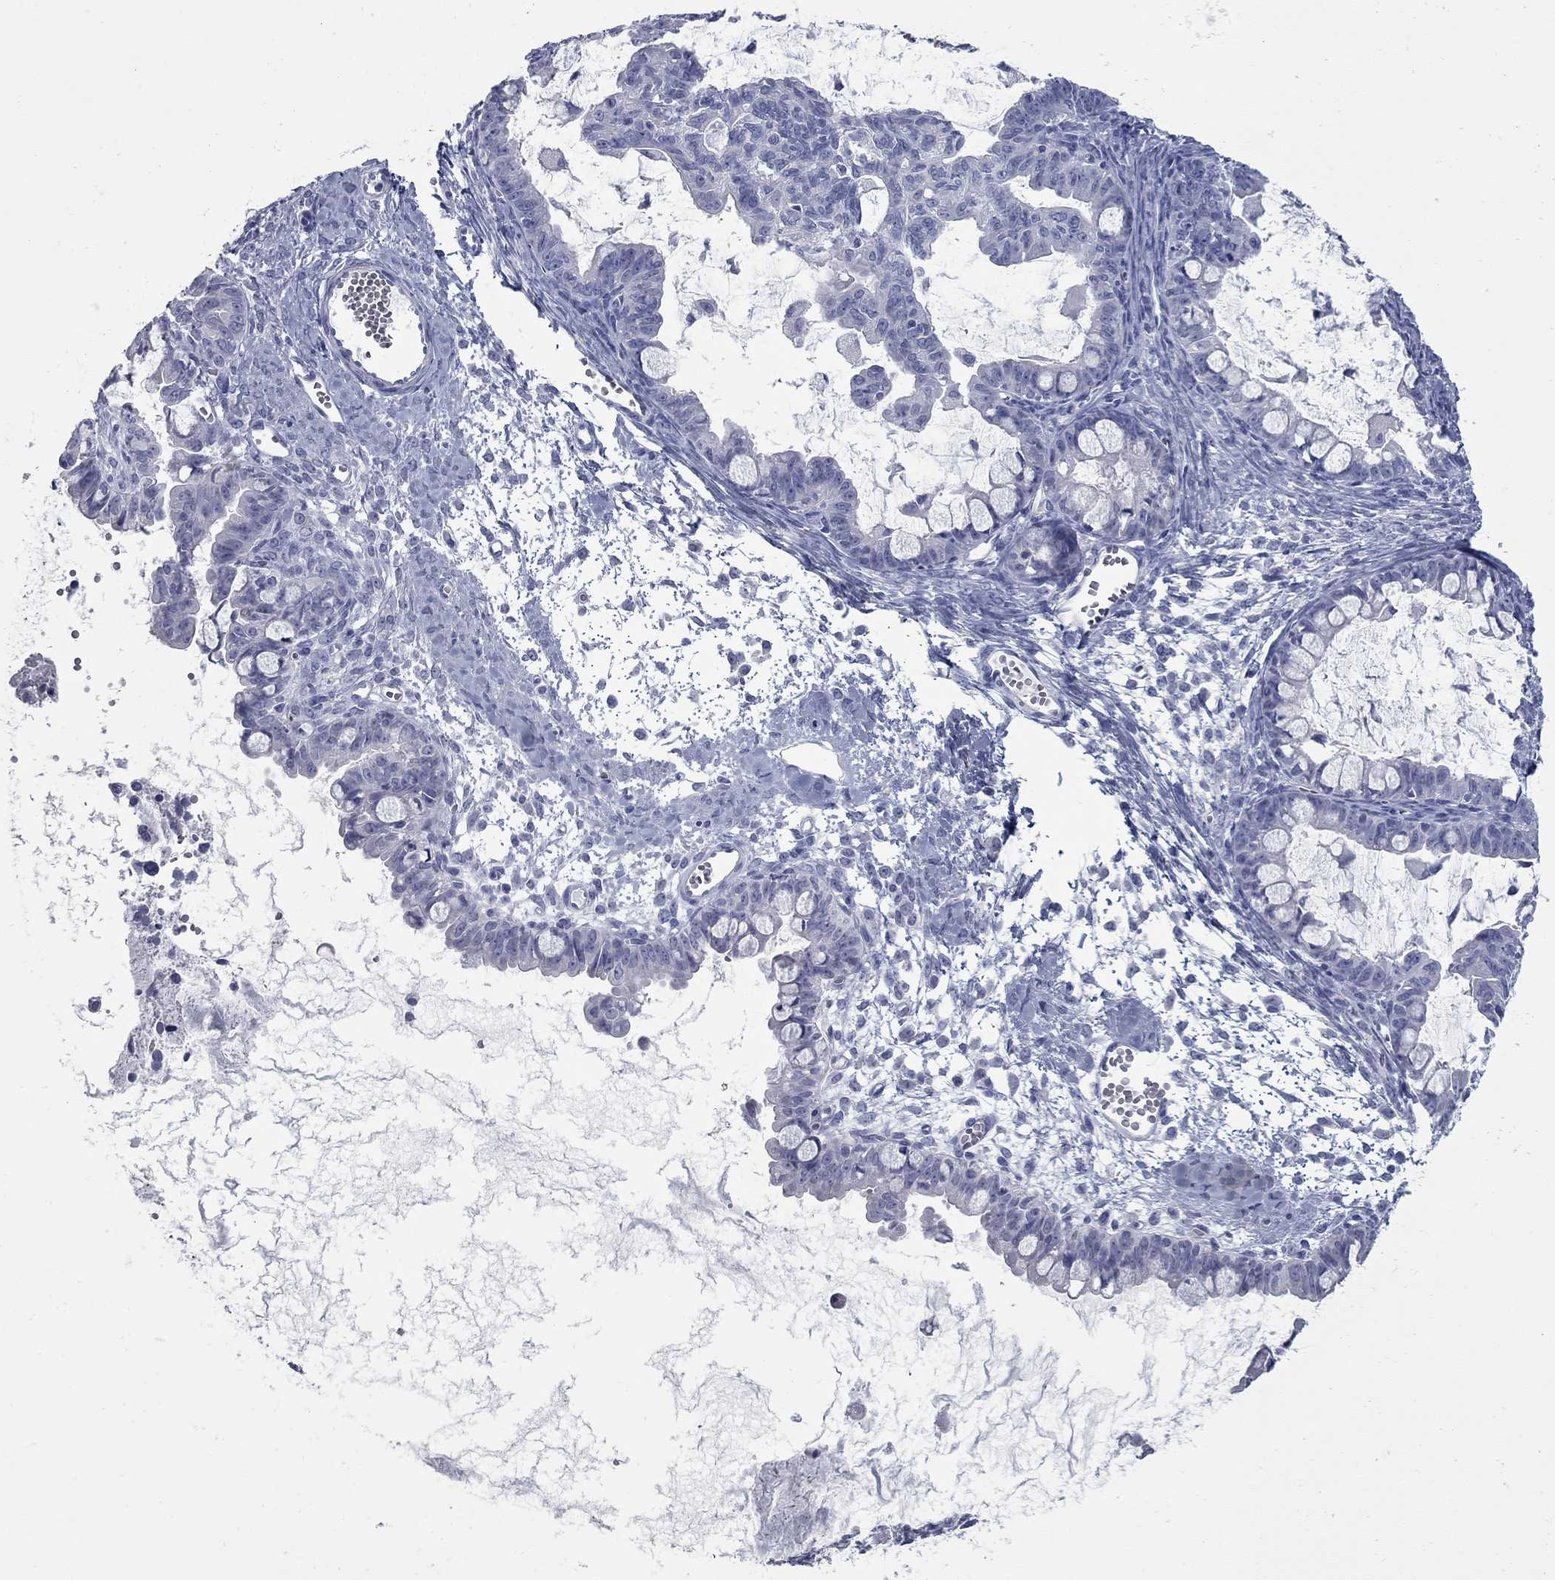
{"staining": {"intensity": "negative", "quantity": "none", "location": "none"}, "tissue": "ovarian cancer", "cell_type": "Tumor cells", "image_type": "cancer", "snomed": [{"axis": "morphology", "description": "Cystadenocarcinoma, mucinous, NOS"}, {"axis": "topography", "description": "Ovary"}], "caption": "IHC micrograph of neoplastic tissue: human mucinous cystadenocarcinoma (ovarian) stained with DAB demonstrates no significant protein expression in tumor cells.", "gene": "KIRREL2", "patient": {"sex": "female", "age": 63}}